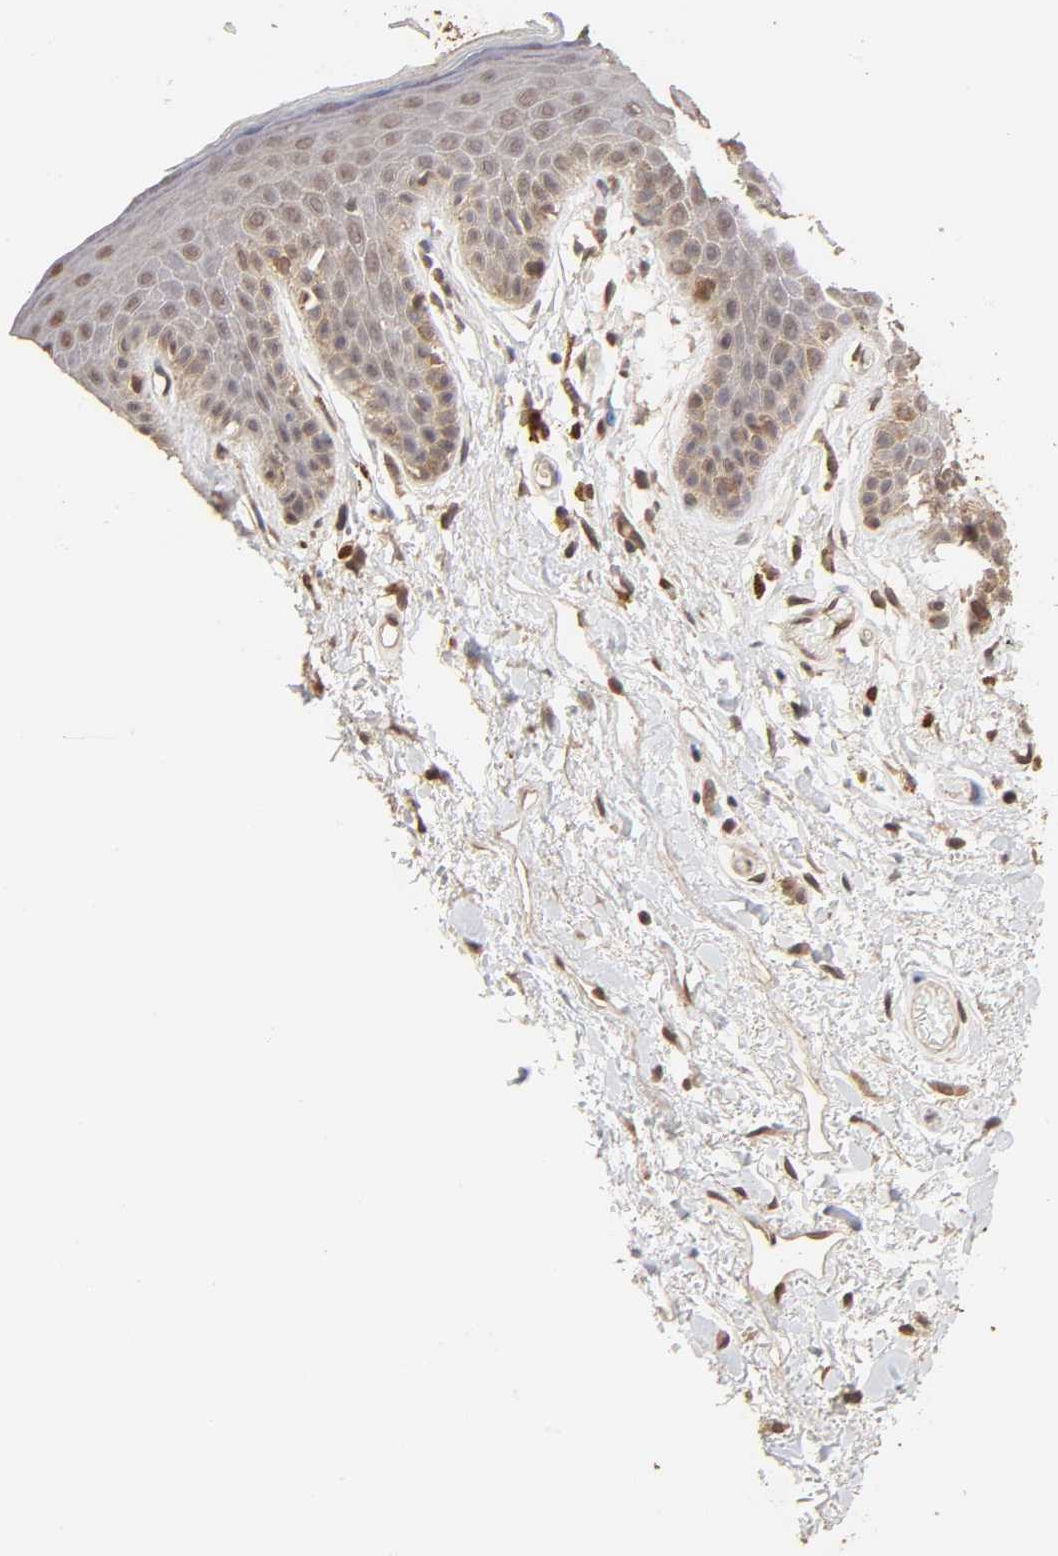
{"staining": {"intensity": "weak", "quantity": ">75%", "location": "cytoplasmic/membranous"}, "tissue": "skin", "cell_type": "Epidermal cells", "image_type": "normal", "snomed": [{"axis": "morphology", "description": "Normal tissue, NOS"}, {"axis": "topography", "description": "Anal"}], "caption": "Protein analysis of unremarkable skin shows weak cytoplasmic/membranous staining in approximately >75% of epidermal cells.", "gene": "MAPK1", "patient": {"sex": "male", "age": 74}}